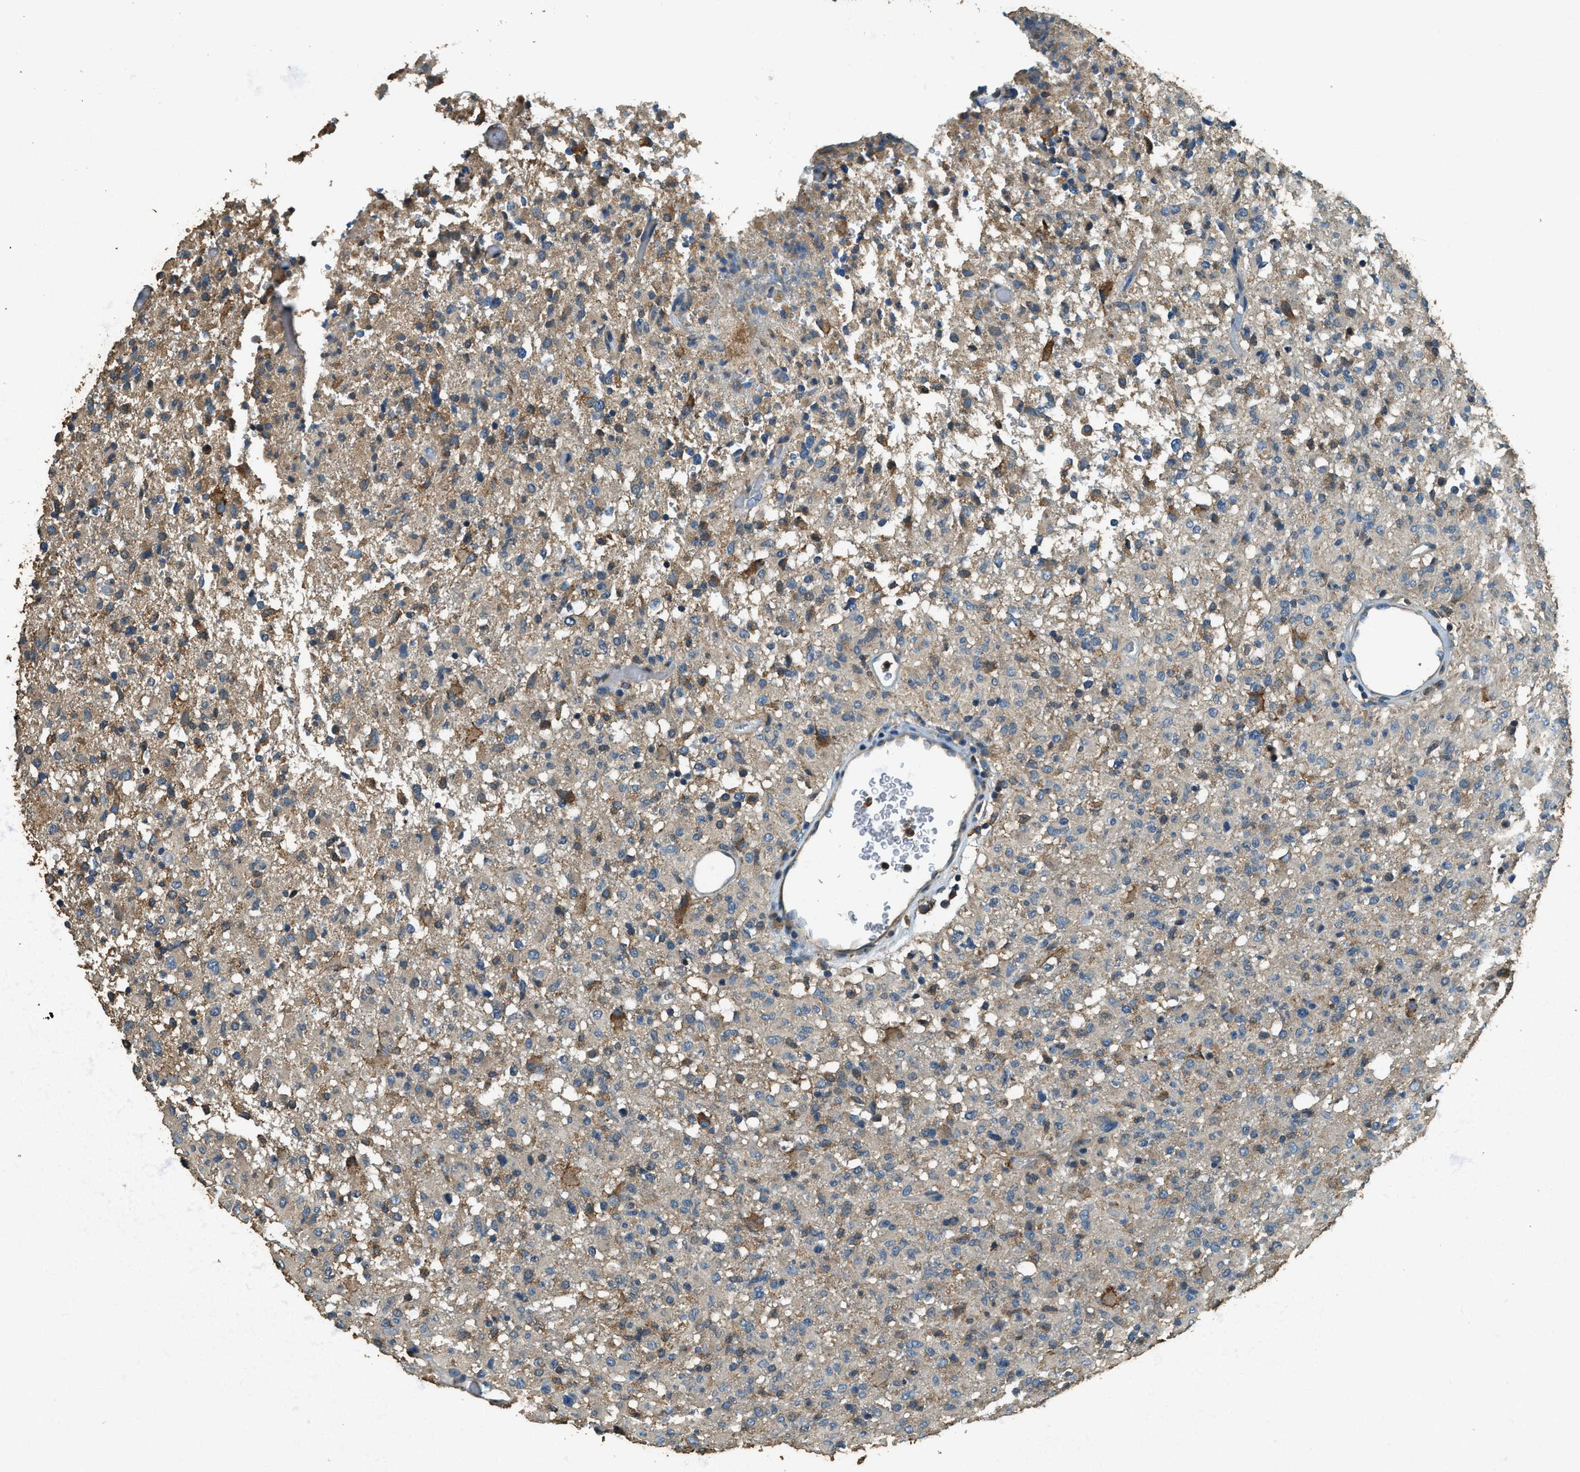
{"staining": {"intensity": "moderate", "quantity": "<25%", "location": "cytoplasmic/membranous"}, "tissue": "glioma", "cell_type": "Tumor cells", "image_type": "cancer", "snomed": [{"axis": "morphology", "description": "Glioma, malignant, High grade"}, {"axis": "topography", "description": "Brain"}], "caption": "The photomicrograph exhibits a brown stain indicating the presence of a protein in the cytoplasmic/membranous of tumor cells in malignant high-grade glioma.", "gene": "ERGIC1", "patient": {"sex": "female", "age": 57}}